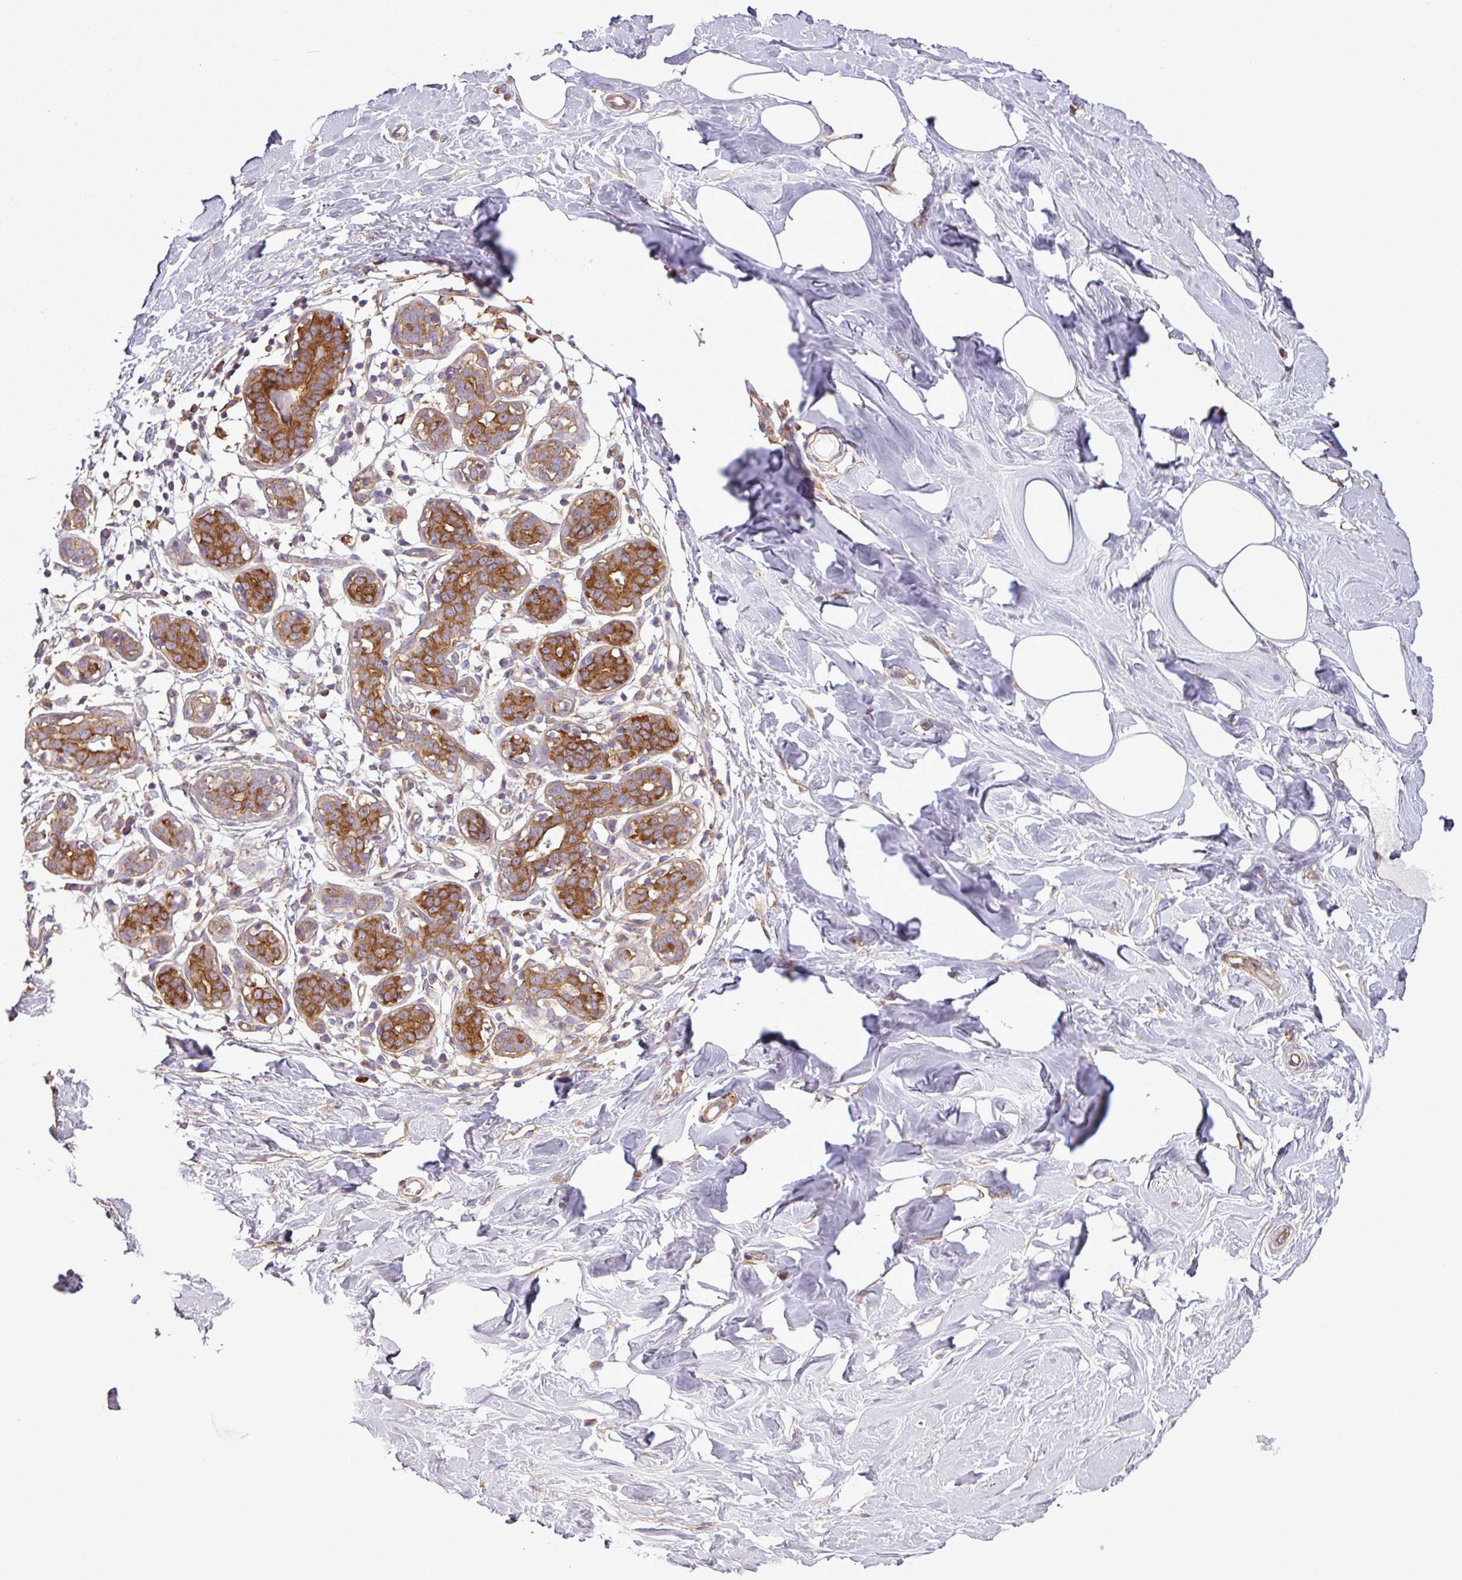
{"staining": {"intensity": "negative", "quantity": "none", "location": "none"}, "tissue": "breast", "cell_type": "Adipocytes", "image_type": "normal", "snomed": [{"axis": "morphology", "description": "Normal tissue, NOS"}, {"axis": "topography", "description": "Breast"}], "caption": "This is an IHC photomicrograph of normal breast. There is no expression in adipocytes.", "gene": "PACSIN2", "patient": {"sex": "female", "age": 27}}